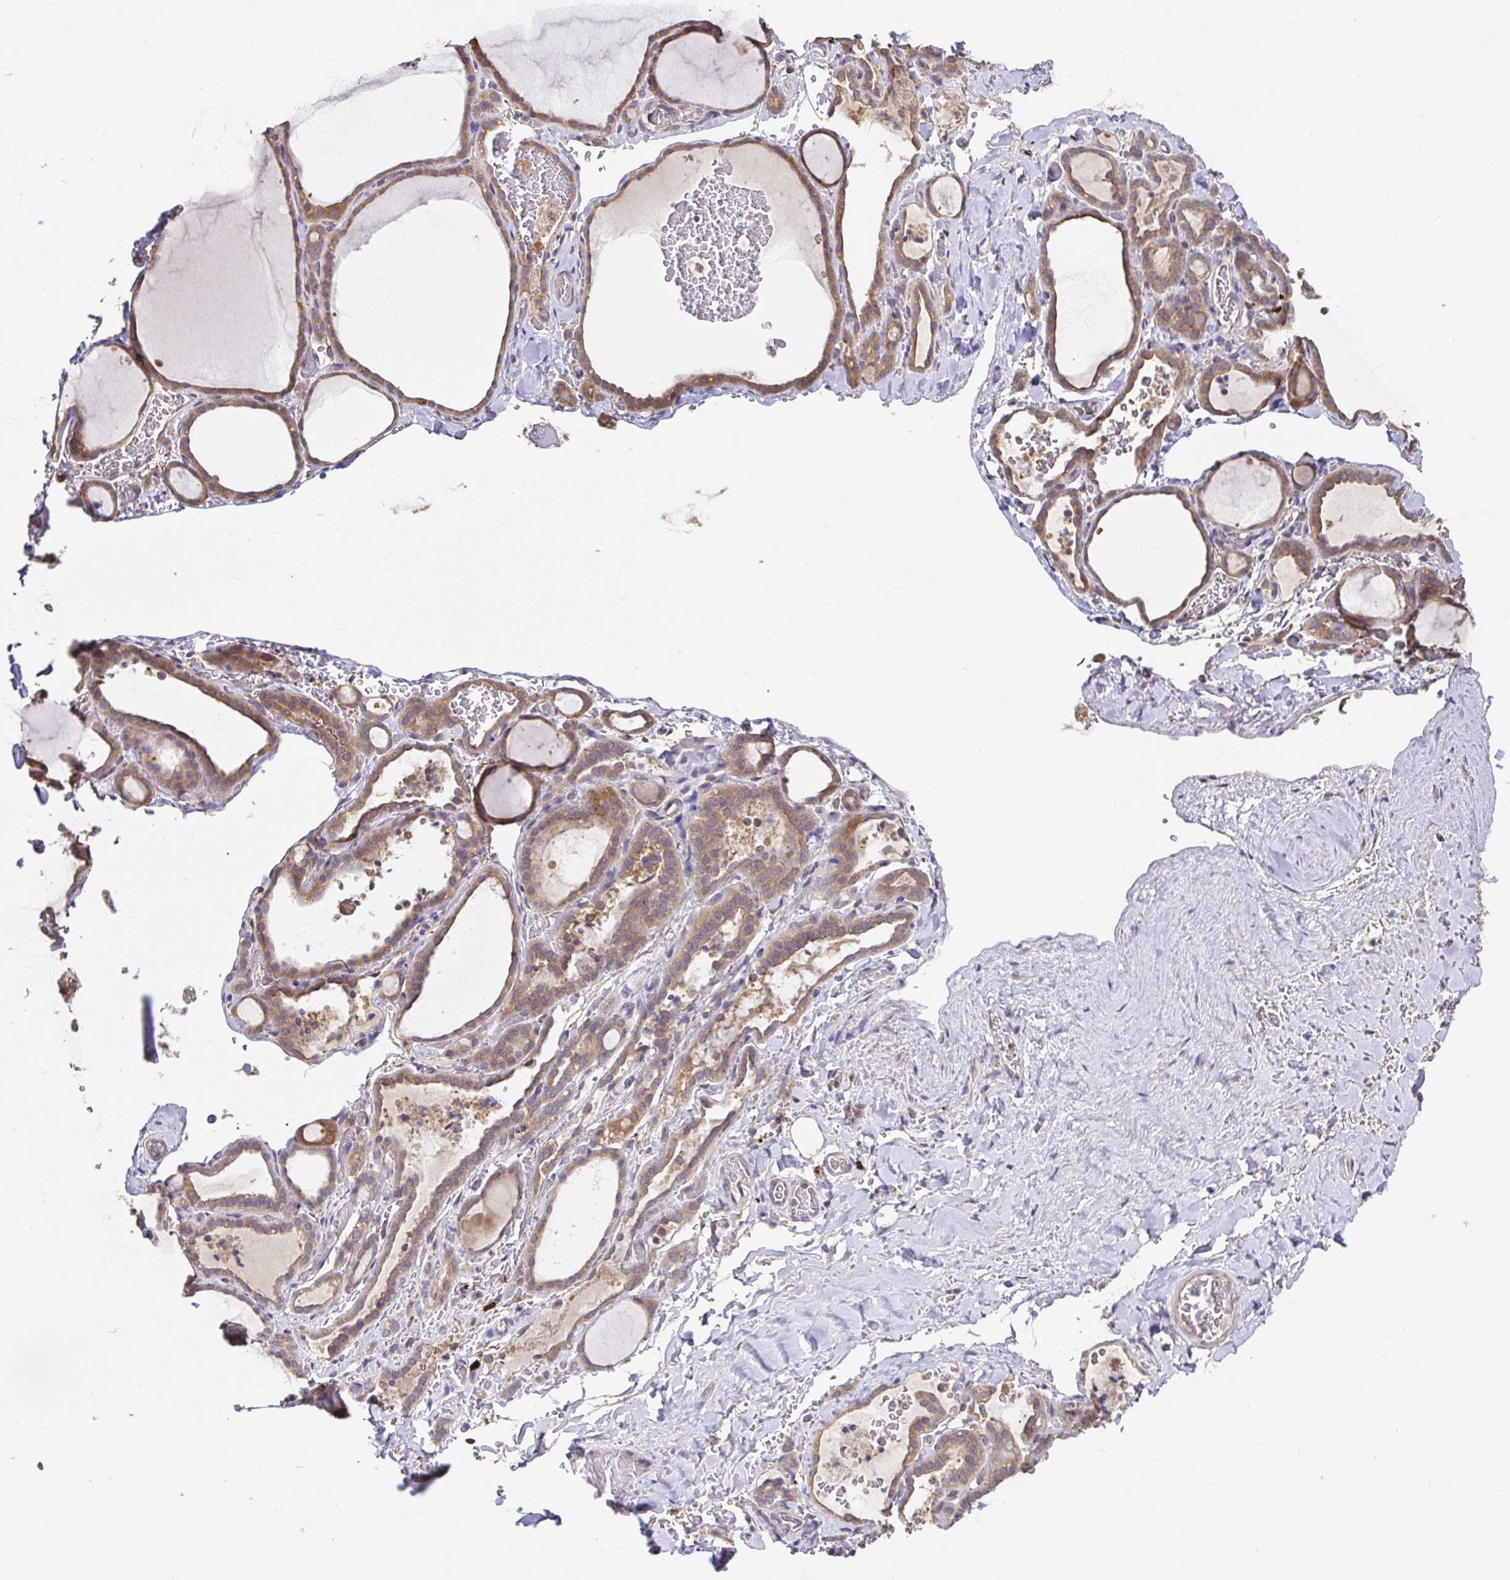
{"staining": {"intensity": "moderate", "quantity": ">75%", "location": "cytoplasmic/membranous"}, "tissue": "thyroid gland", "cell_type": "Glandular cells", "image_type": "normal", "snomed": [{"axis": "morphology", "description": "Normal tissue, NOS"}, {"axis": "topography", "description": "Thyroid gland"}], "caption": "Glandular cells show medium levels of moderate cytoplasmic/membranous expression in about >75% of cells in normal thyroid gland.", "gene": "HAGH", "patient": {"sex": "female", "age": 22}}